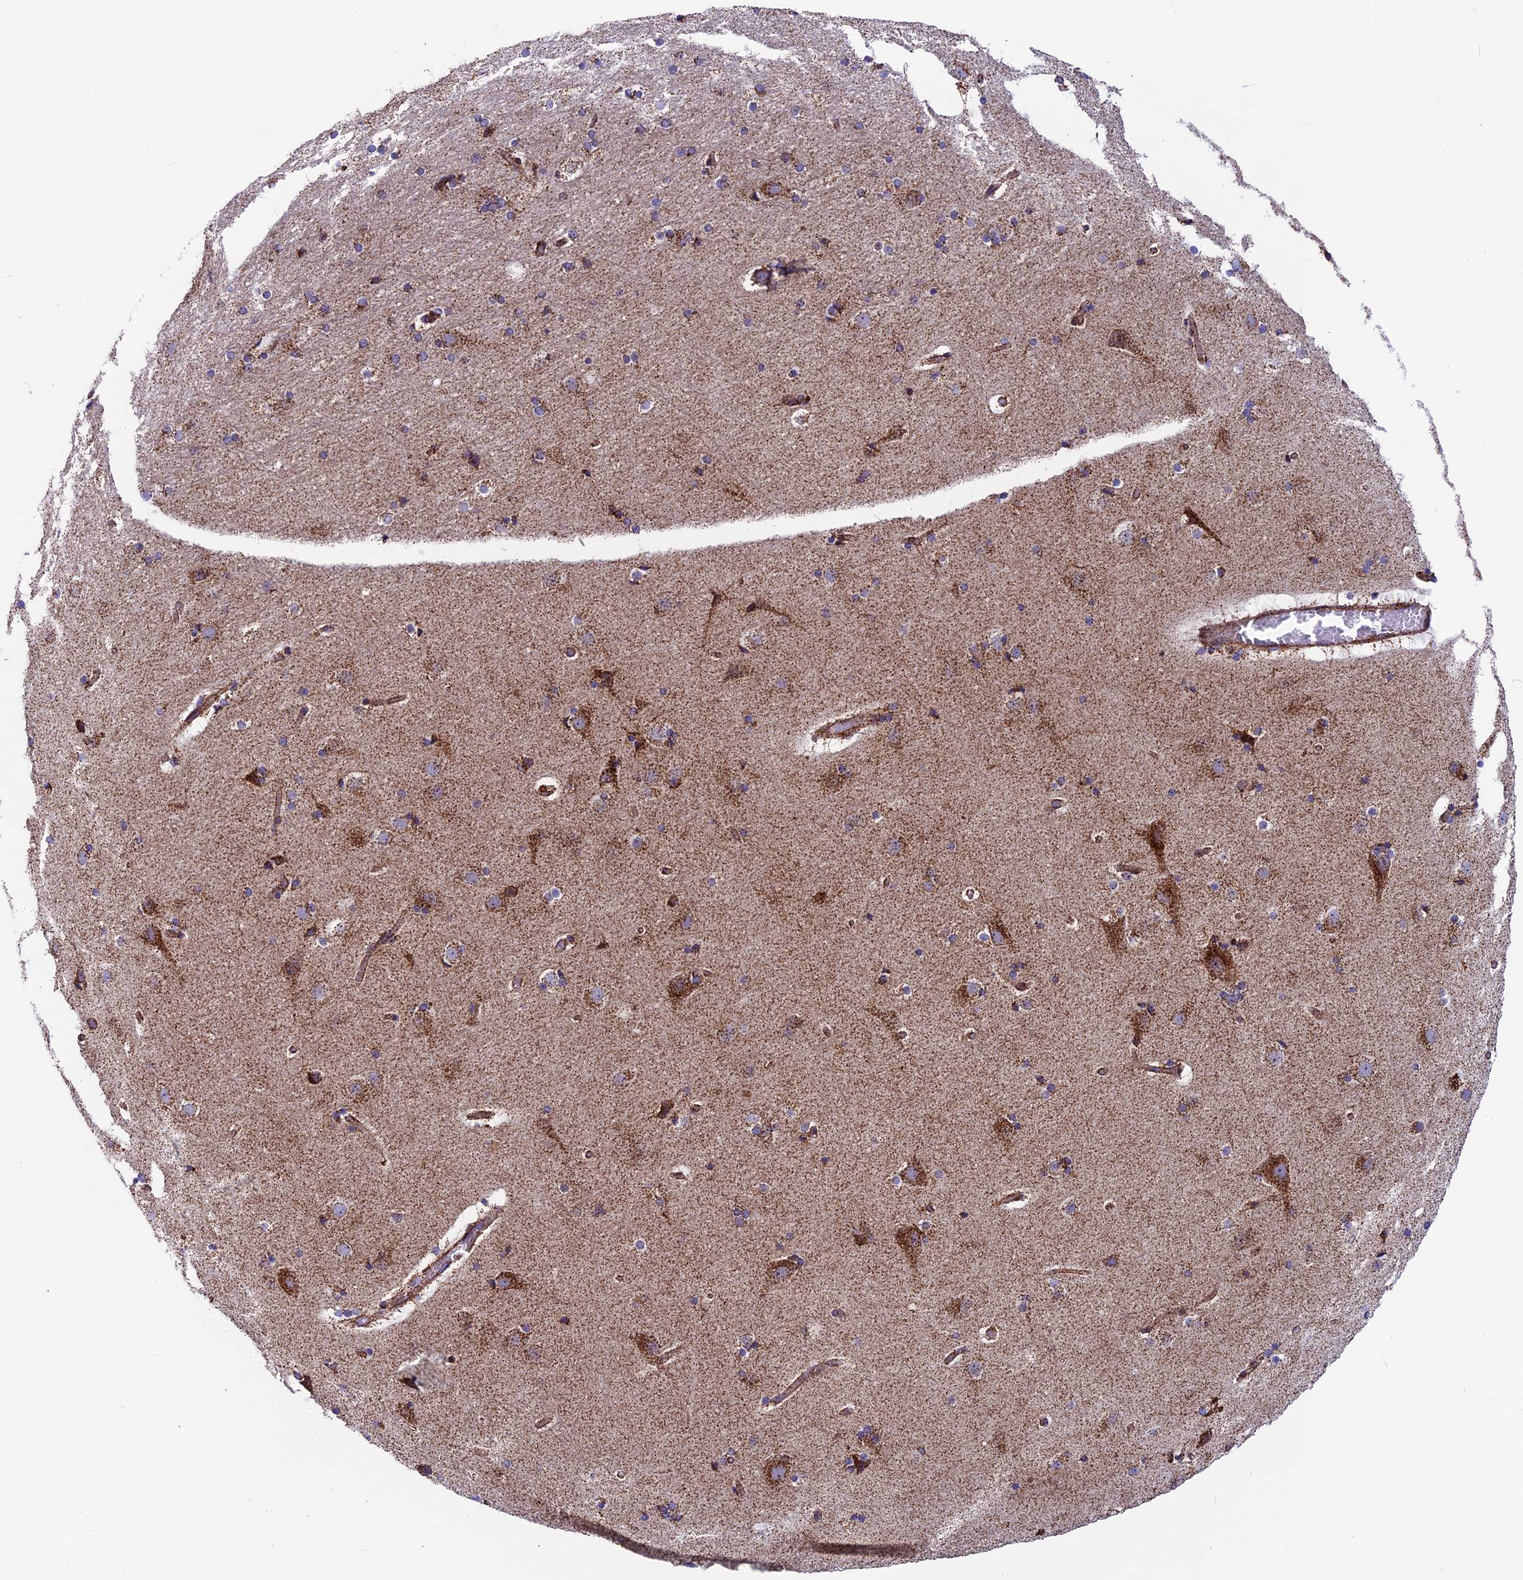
{"staining": {"intensity": "weak", "quantity": ">75%", "location": "cytoplasmic/membranous"}, "tissue": "cerebral cortex", "cell_type": "Endothelial cells", "image_type": "normal", "snomed": [{"axis": "morphology", "description": "Normal tissue, NOS"}, {"axis": "topography", "description": "Cerebral cortex"}], "caption": "The image demonstrates immunohistochemical staining of unremarkable cerebral cortex. There is weak cytoplasmic/membranous expression is seen in about >75% of endothelial cells.", "gene": "MRPS18B", "patient": {"sex": "male", "age": 57}}